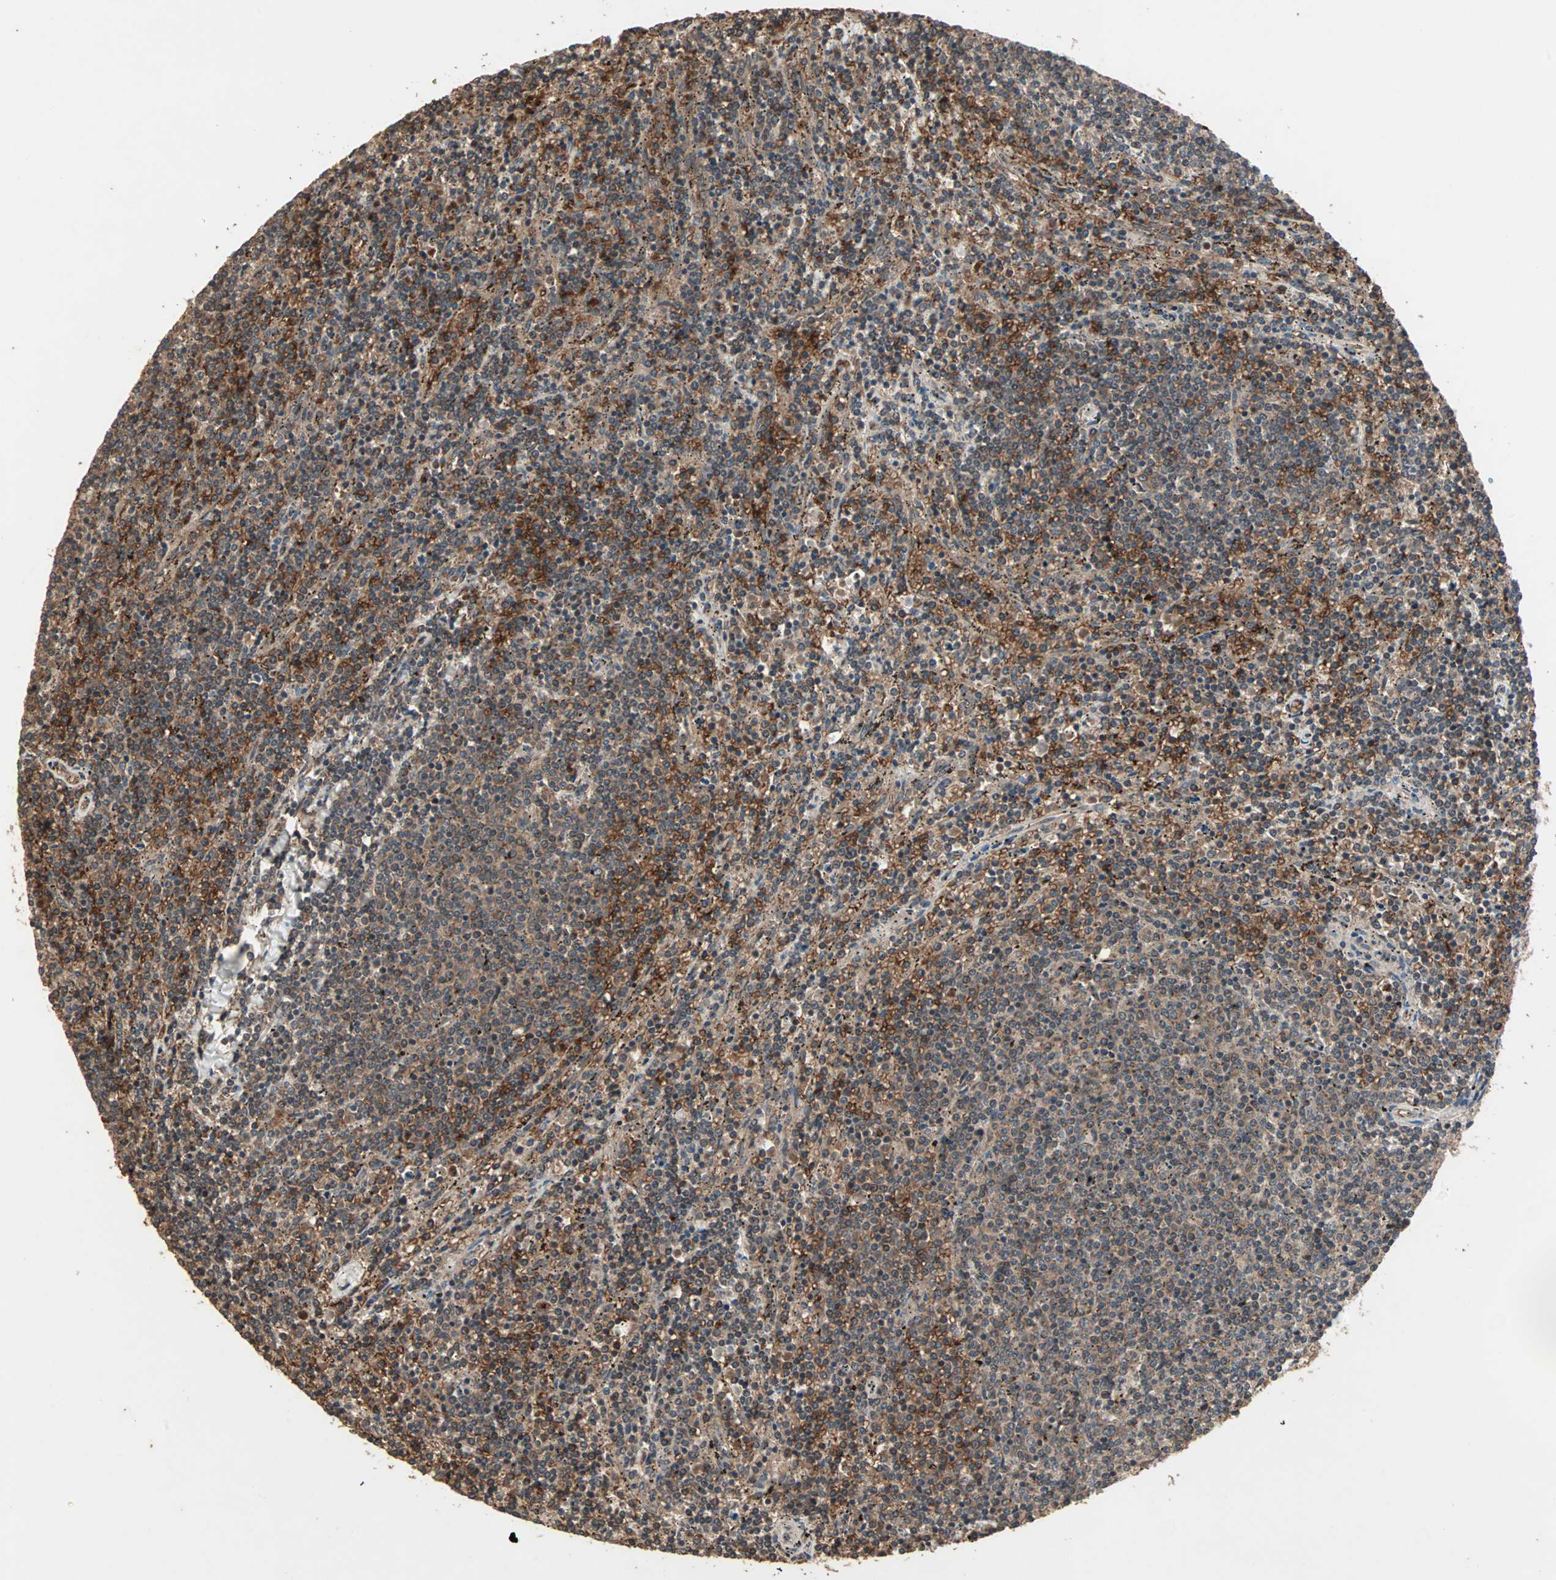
{"staining": {"intensity": "strong", "quantity": ">75%", "location": "cytoplasmic/membranous"}, "tissue": "lymphoma", "cell_type": "Tumor cells", "image_type": "cancer", "snomed": [{"axis": "morphology", "description": "Malignant lymphoma, non-Hodgkin's type, Low grade"}, {"axis": "topography", "description": "Spleen"}], "caption": "Immunohistochemistry (IHC) (DAB) staining of lymphoma displays strong cytoplasmic/membranous protein positivity in approximately >75% of tumor cells.", "gene": "UBAC1", "patient": {"sex": "female", "age": 50}}